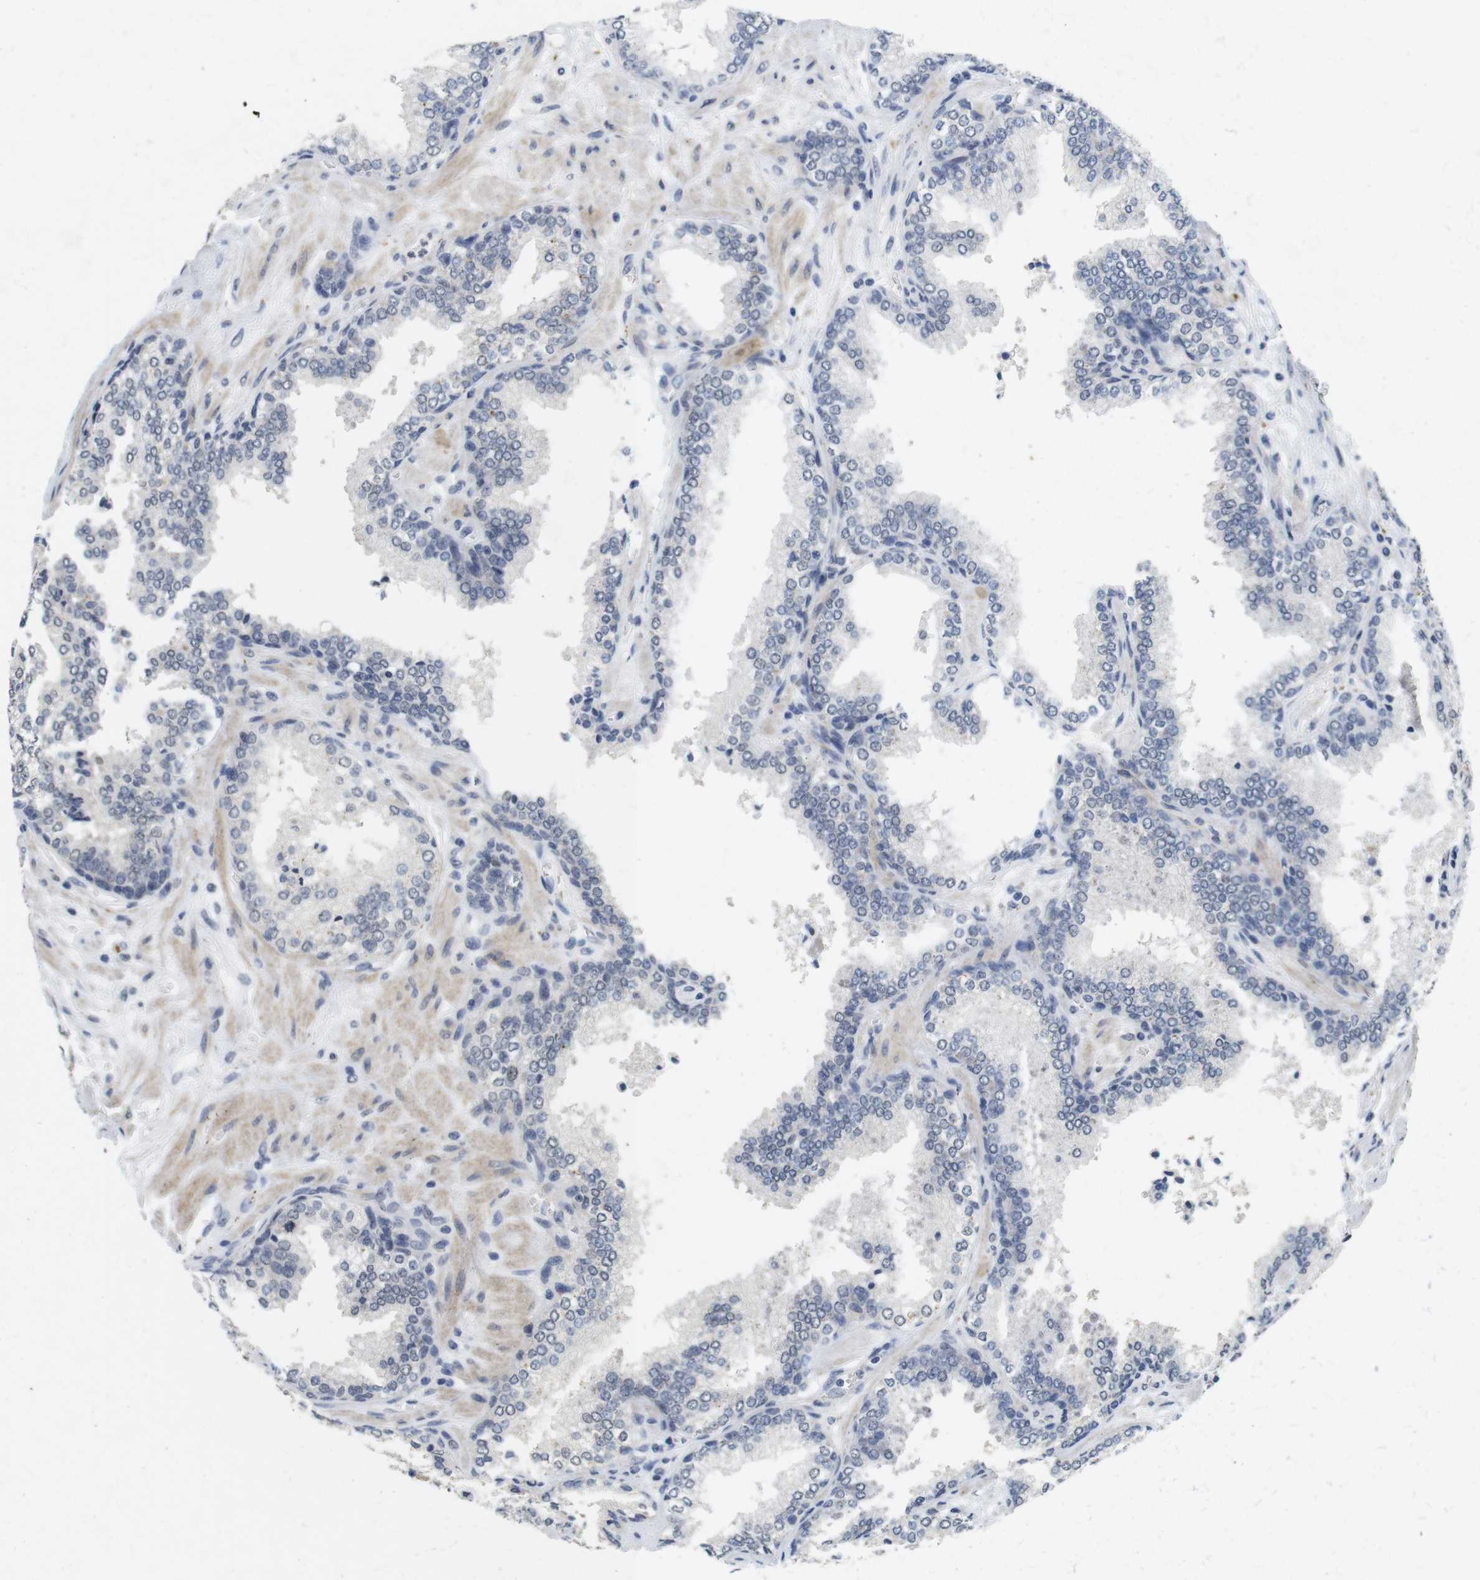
{"staining": {"intensity": "negative", "quantity": "none", "location": "none"}, "tissue": "prostate cancer", "cell_type": "Tumor cells", "image_type": "cancer", "snomed": [{"axis": "morphology", "description": "Adenocarcinoma, Low grade"}, {"axis": "topography", "description": "Prostate"}], "caption": "This is a image of immunohistochemistry (IHC) staining of prostate cancer, which shows no staining in tumor cells. Brightfield microscopy of IHC stained with DAB (3,3'-diaminobenzidine) (brown) and hematoxylin (blue), captured at high magnification.", "gene": "SKP2", "patient": {"sex": "male", "age": 60}}